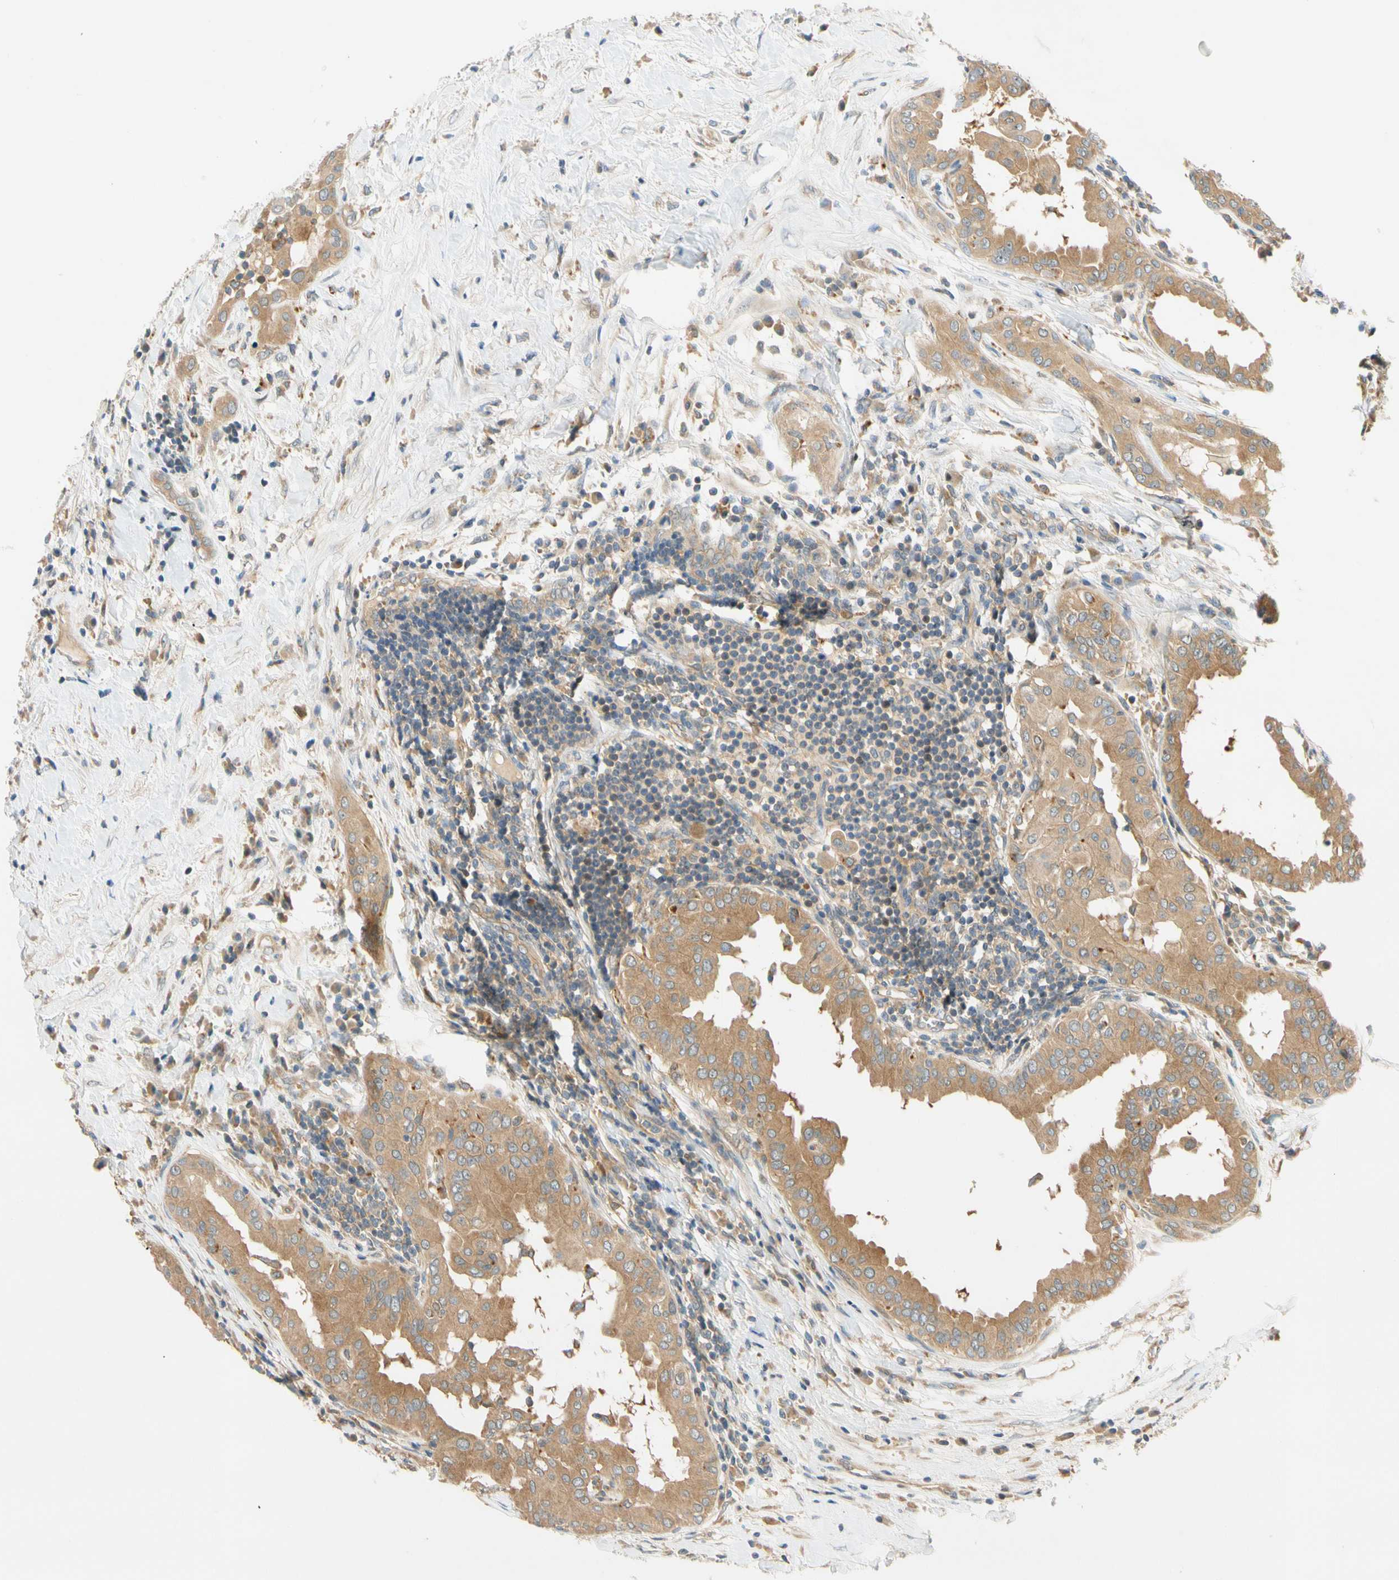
{"staining": {"intensity": "weak", "quantity": ">75%", "location": "cytoplasmic/membranous"}, "tissue": "thyroid cancer", "cell_type": "Tumor cells", "image_type": "cancer", "snomed": [{"axis": "morphology", "description": "Papillary adenocarcinoma, NOS"}, {"axis": "topography", "description": "Thyroid gland"}], "caption": "Protein staining of papillary adenocarcinoma (thyroid) tissue demonstrates weak cytoplasmic/membranous expression in approximately >75% of tumor cells.", "gene": "GATD1", "patient": {"sex": "male", "age": 33}}